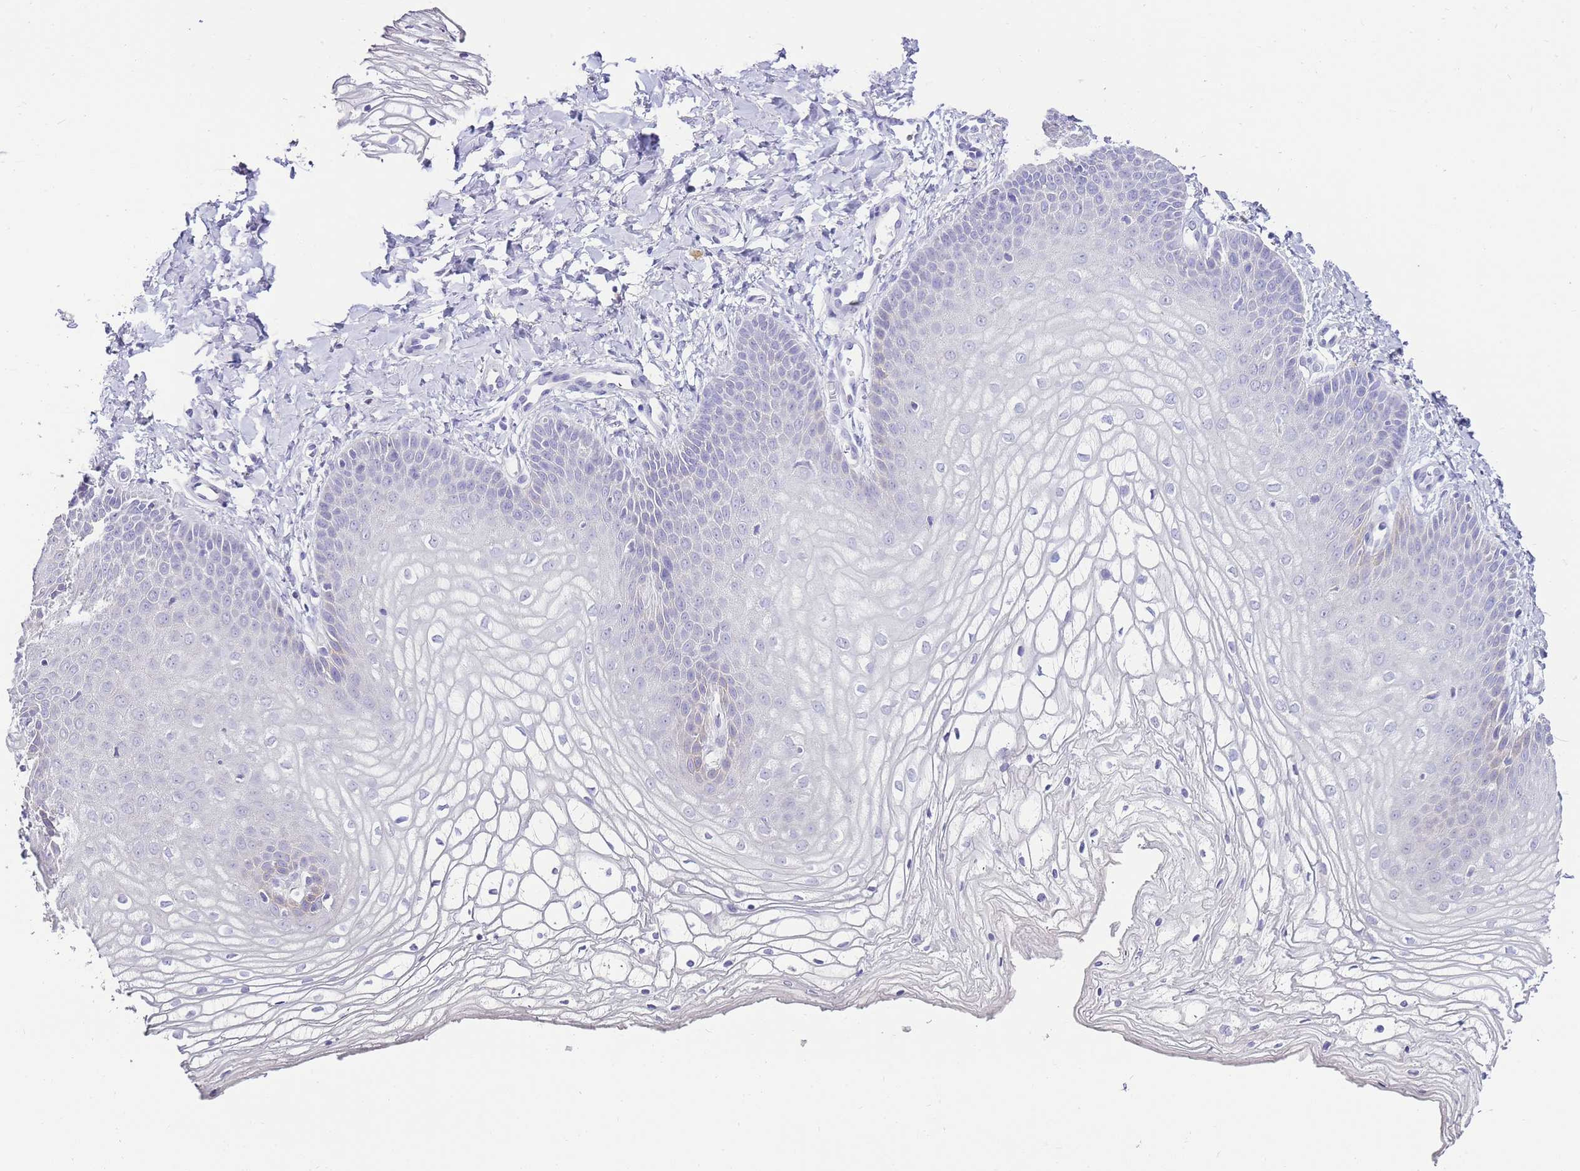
{"staining": {"intensity": "negative", "quantity": "none", "location": "none"}, "tissue": "vagina", "cell_type": "Squamous epithelial cells", "image_type": "normal", "snomed": [{"axis": "morphology", "description": "Normal tissue, NOS"}, {"axis": "topography", "description": "Vagina"}], "caption": "High magnification brightfield microscopy of unremarkable vagina stained with DAB (brown) and counterstained with hematoxylin (blue): squamous epithelial cells show no significant expression. (Brightfield microscopy of DAB IHC at high magnification).", "gene": "DPP4", "patient": {"sex": "female", "age": 68}}